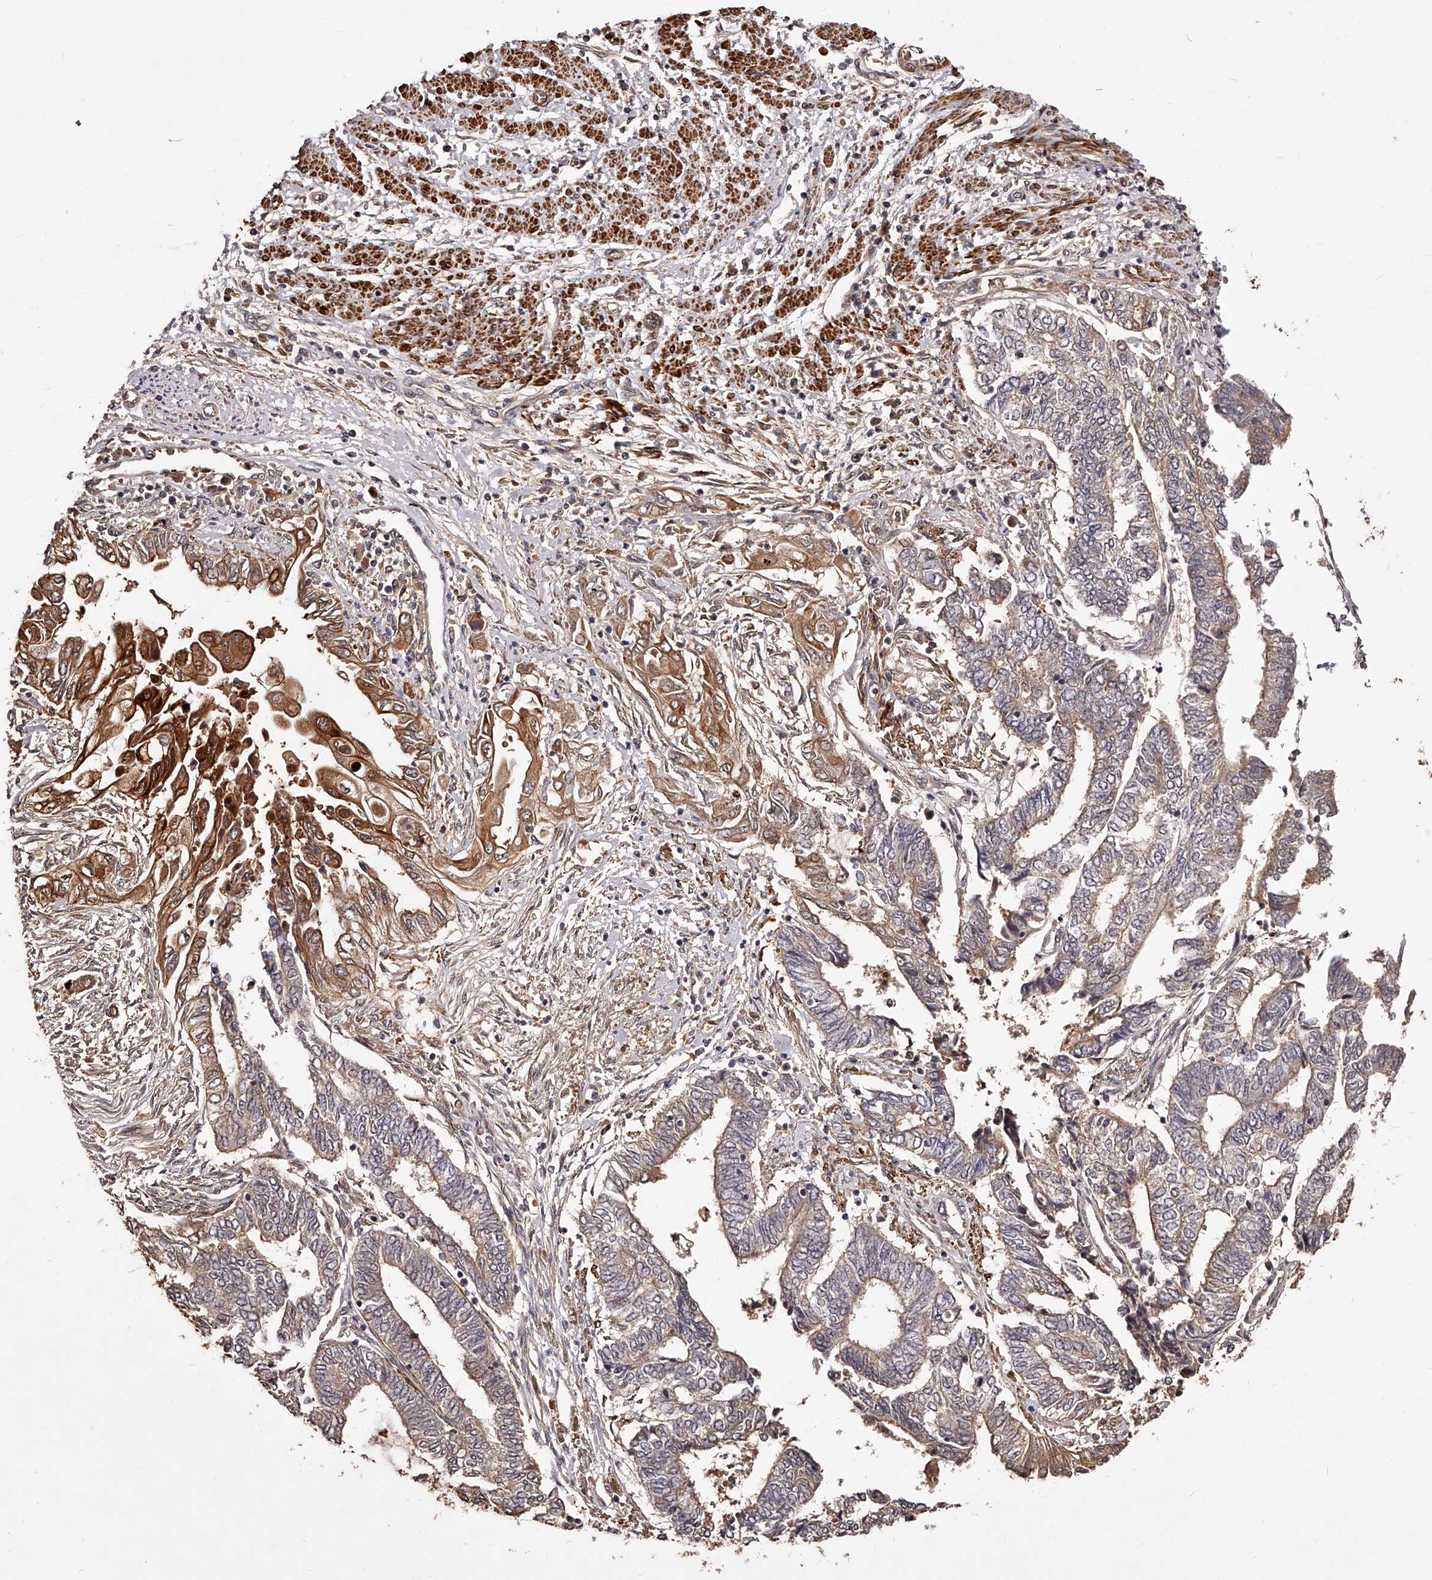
{"staining": {"intensity": "moderate", "quantity": "25%-75%", "location": "cytoplasmic/membranous"}, "tissue": "endometrial cancer", "cell_type": "Tumor cells", "image_type": "cancer", "snomed": [{"axis": "morphology", "description": "Adenocarcinoma, NOS"}, {"axis": "topography", "description": "Uterus"}, {"axis": "topography", "description": "Endometrium"}], "caption": "An image of human adenocarcinoma (endometrial) stained for a protein reveals moderate cytoplasmic/membranous brown staining in tumor cells. (DAB (3,3'-diaminobenzidine) IHC, brown staining for protein, blue staining for nuclei).", "gene": "CUL7", "patient": {"sex": "female", "age": 70}}